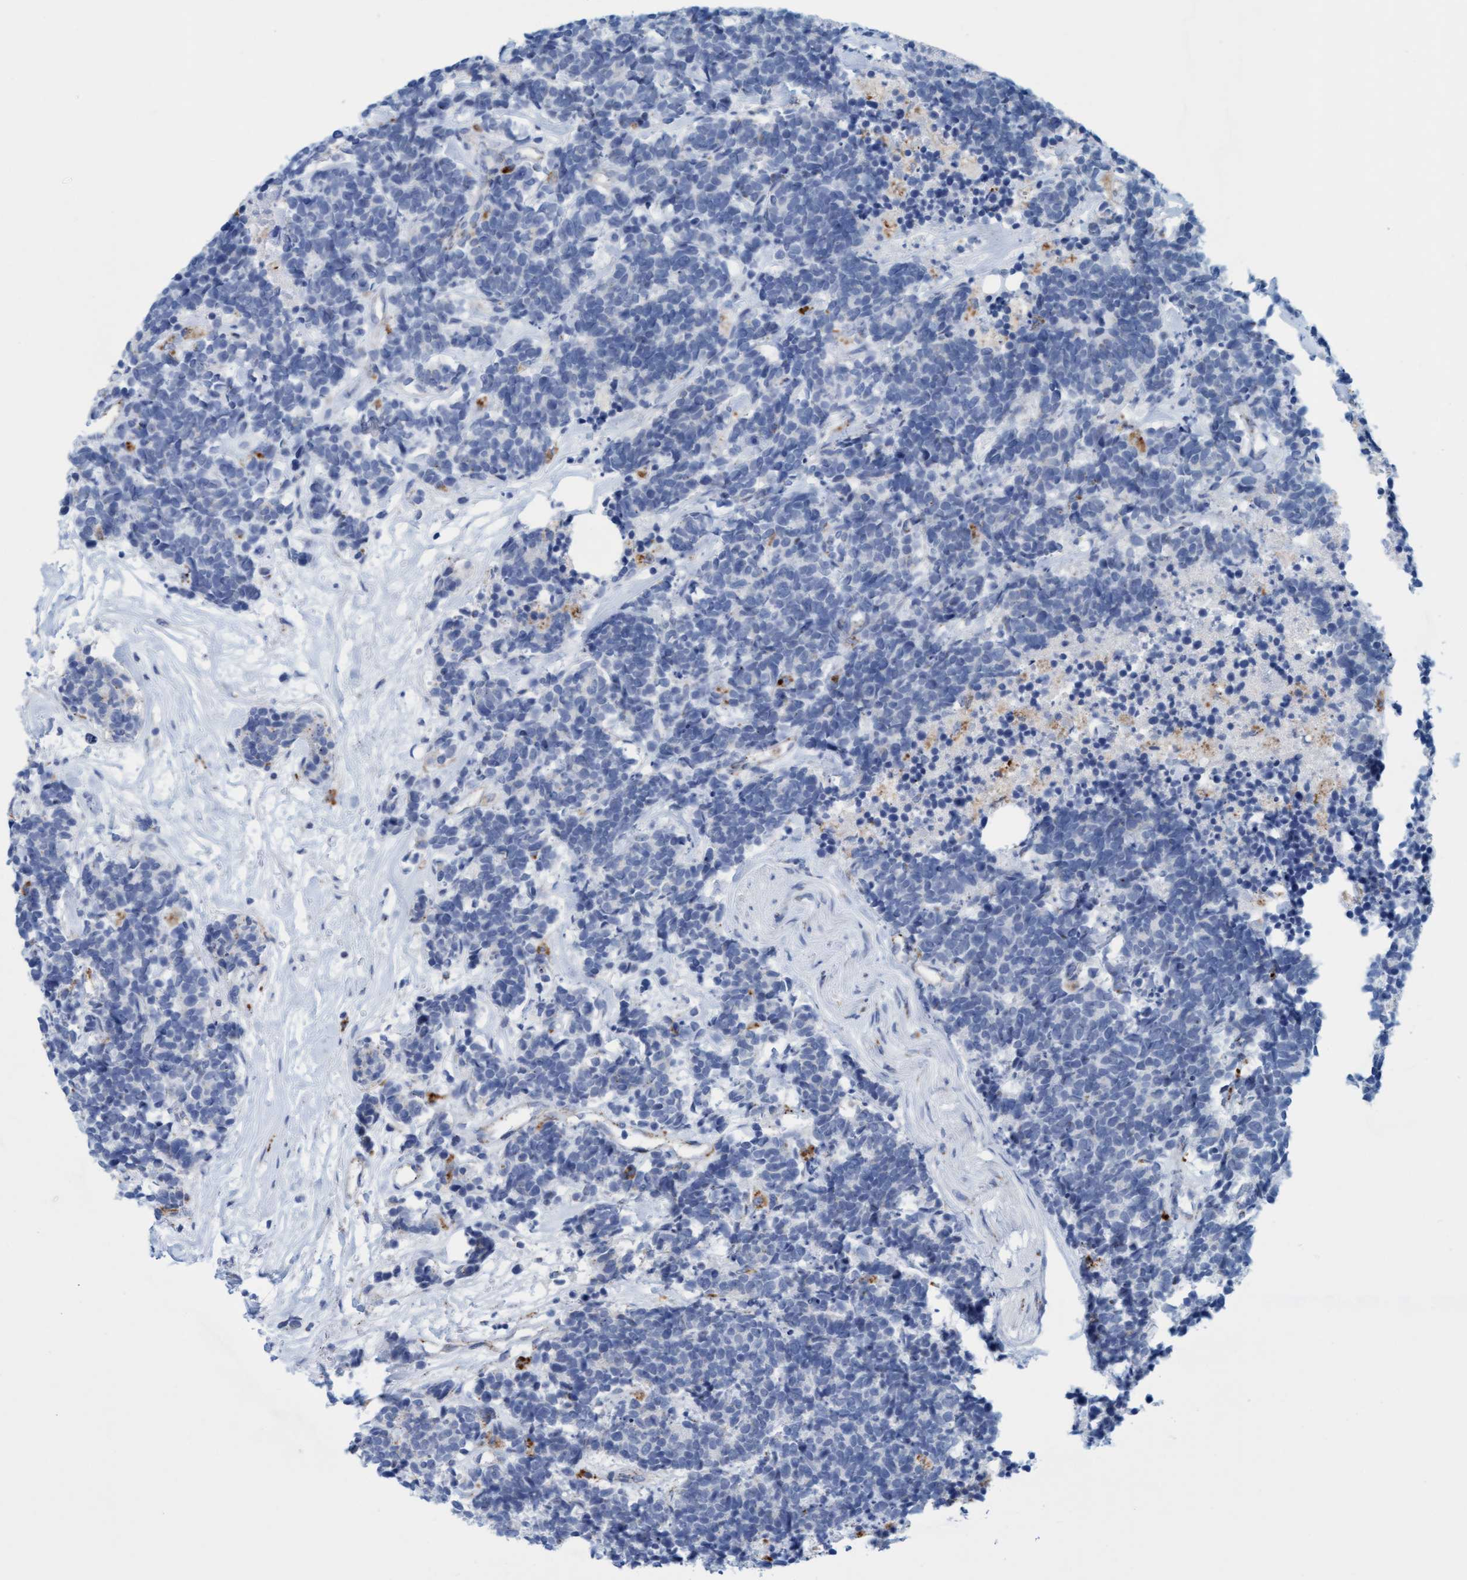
{"staining": {"intensity": "negative", "quantity": "none", "location": "none"}, "tissue": "carcinoid", "cell_type": "Tumor cells", "image_type": "cancer", "snomed": [{"axis": "morphology", "description": "Carcinoma, NOS"}, {"axis": "morphology", "description": "Carcinoid, malignant, NOS"}, {"axis": "topography", "description": "Urinary bladder"}], "caption": "The immunohistochemistry (IHC) histopathology image has no significant positivity in tumor cells of carcinoid tissue.", "gene": "SGSH", "patient": {"sex": "male", "age": 57}}